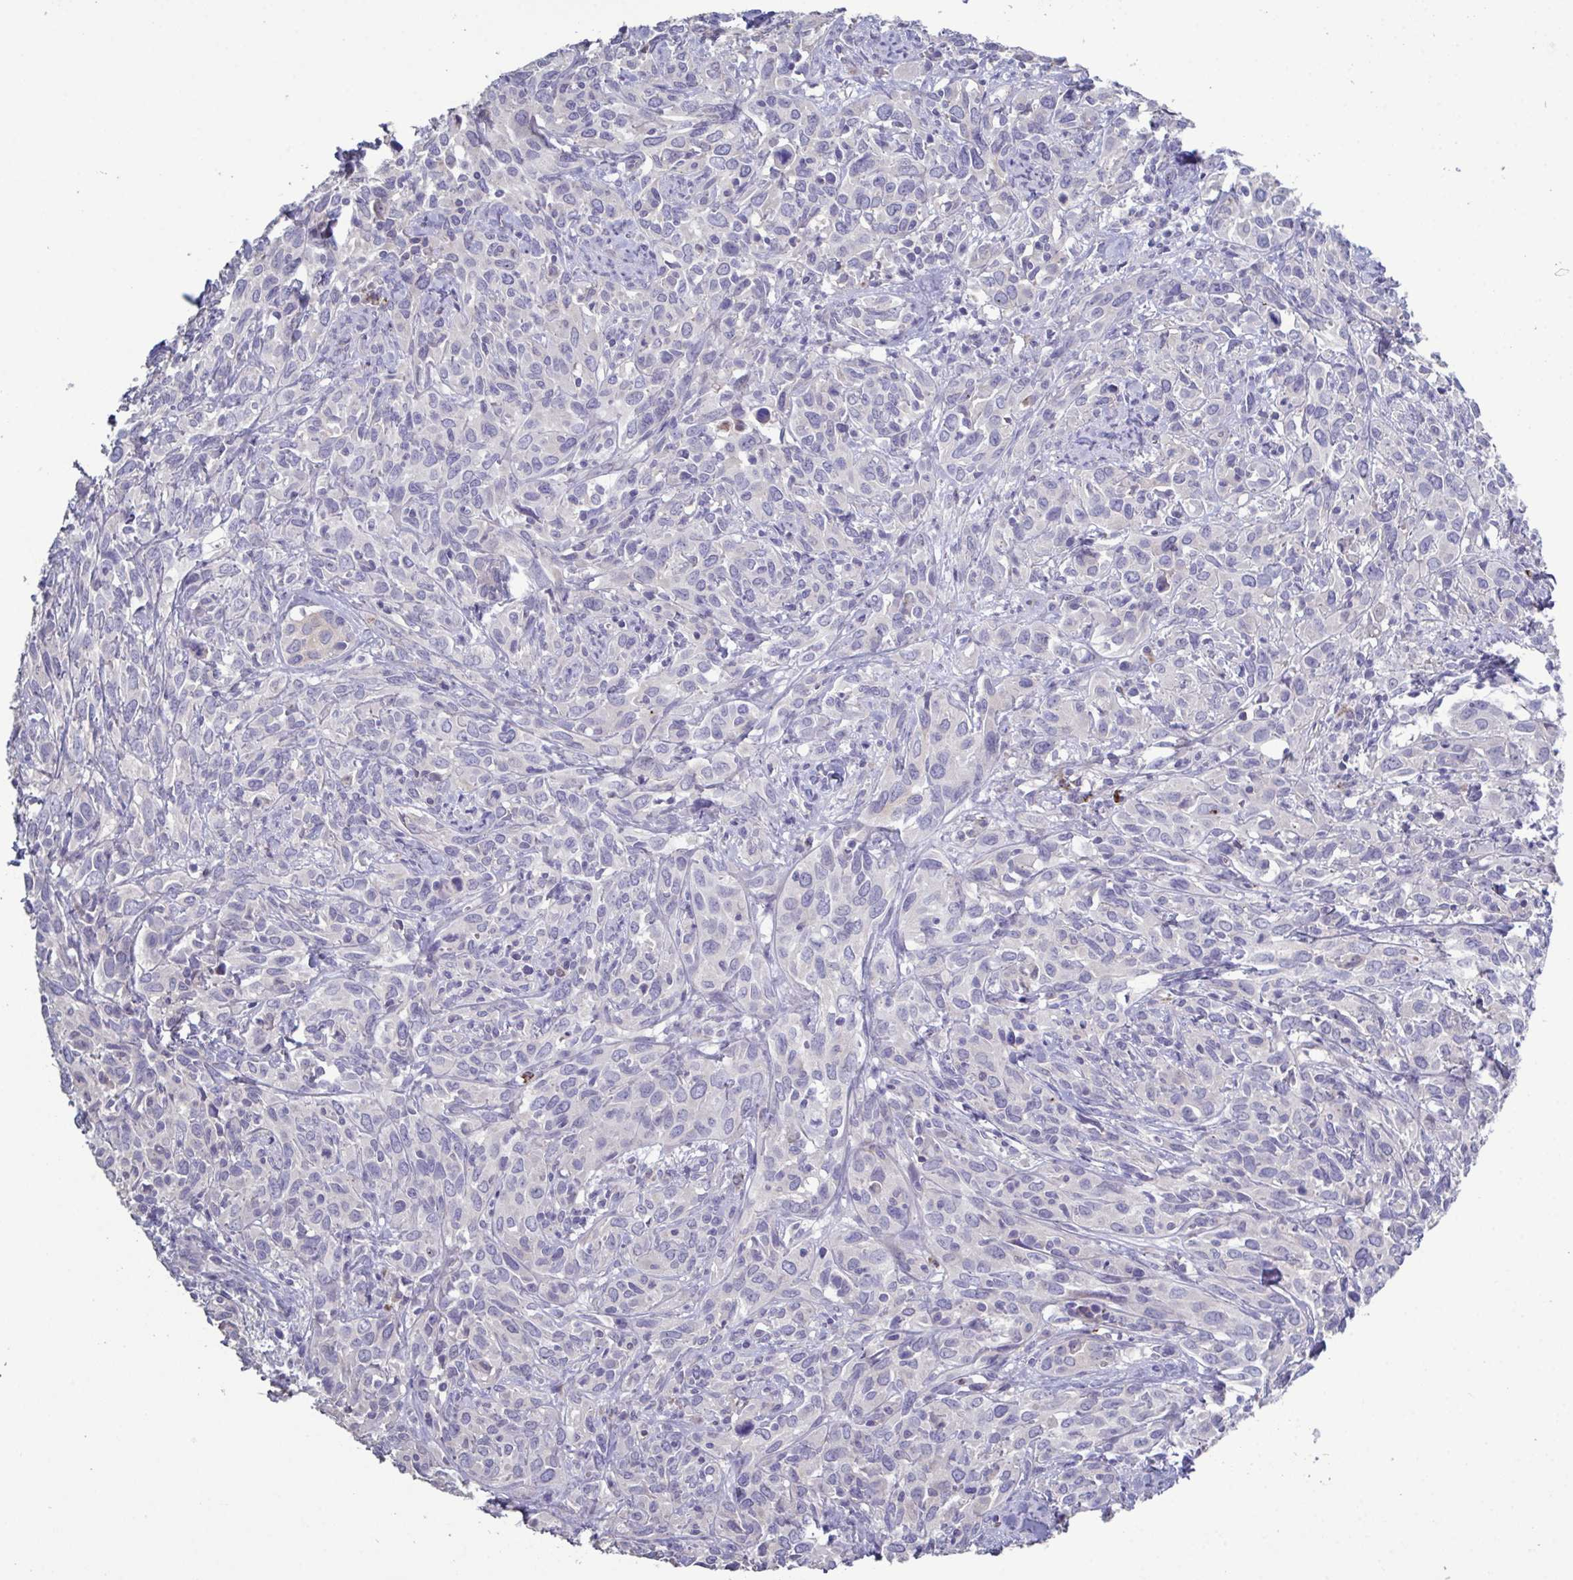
{"staining": {"intensity": "negative", "quantity": "none", "location": "none"}, "tissue": "cervical cancer", "cell_type": "Tumor cells", "image_type": "cancer", "snomed": [{"axis": "morphology", "description": "Normal tissue, NOS"}, {"axis": "morphology", "description": "Squamous cell carcinoma, NOS"}, {"axis": "topography", "description": "Cervix"}], "caption": "The IHC micrograph has no significant staining in tumor cells of cervical squamous cell carcinoma tissue.", "gene": "GLDC", "patient": {"sex": "female", "age": 51}}